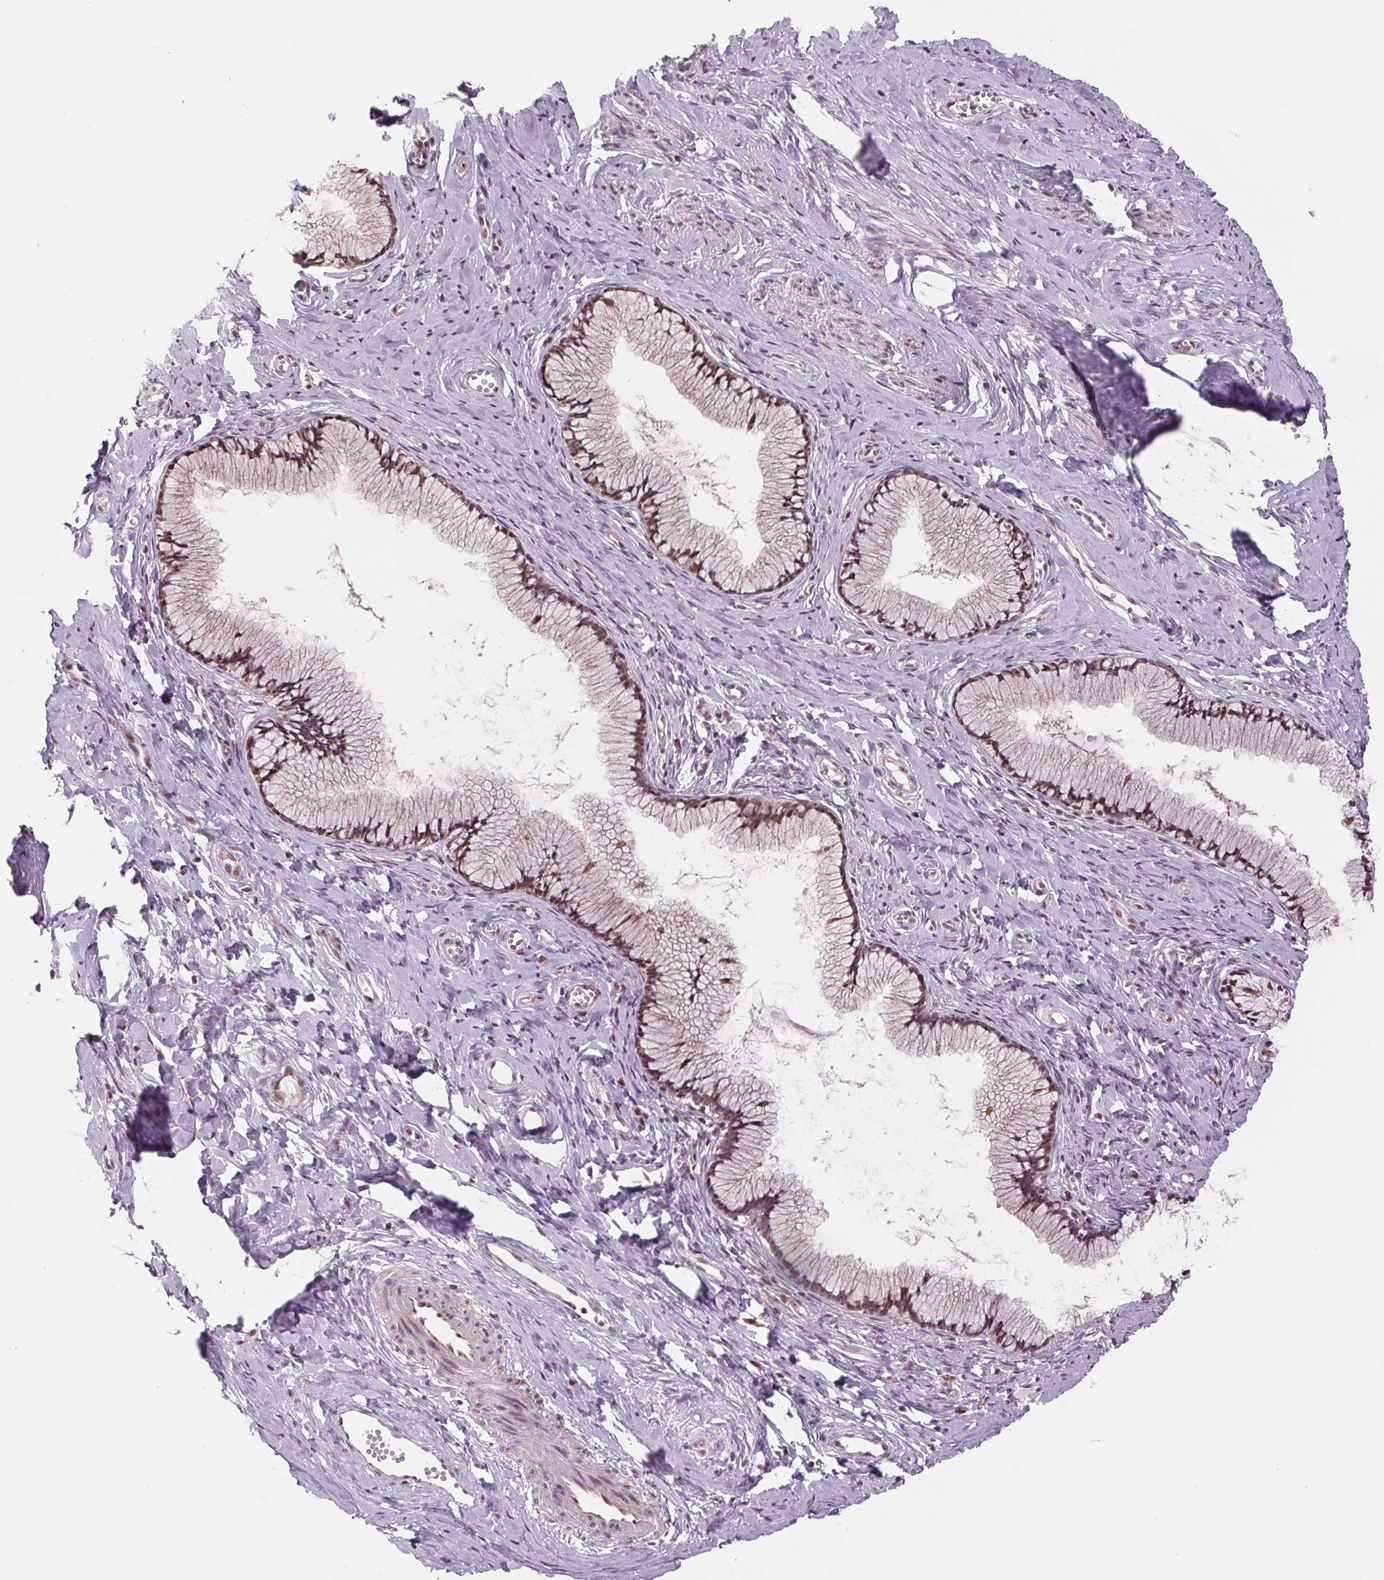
{"staining": {"intensity": "weak", "quantity": "25%-75%", "location": "cytoplasmic/membranous,nuclear"}, "tissue": "cervix", "cell_type": "Glandular cells", "image_type": "normal", "snomed": [{"axis": "morphology", "description": "Normal tissue, NOS"}, {"axis": "topography", "description": "Cervix"}], "caption": "Glandular cells reveal weak cytoplasmic/membranous,nuclear expression in approximately 25%-75% of cells in benign cervix.", "gene": "CHMP4B", "patient": {"sex": "female", "age": 40}}